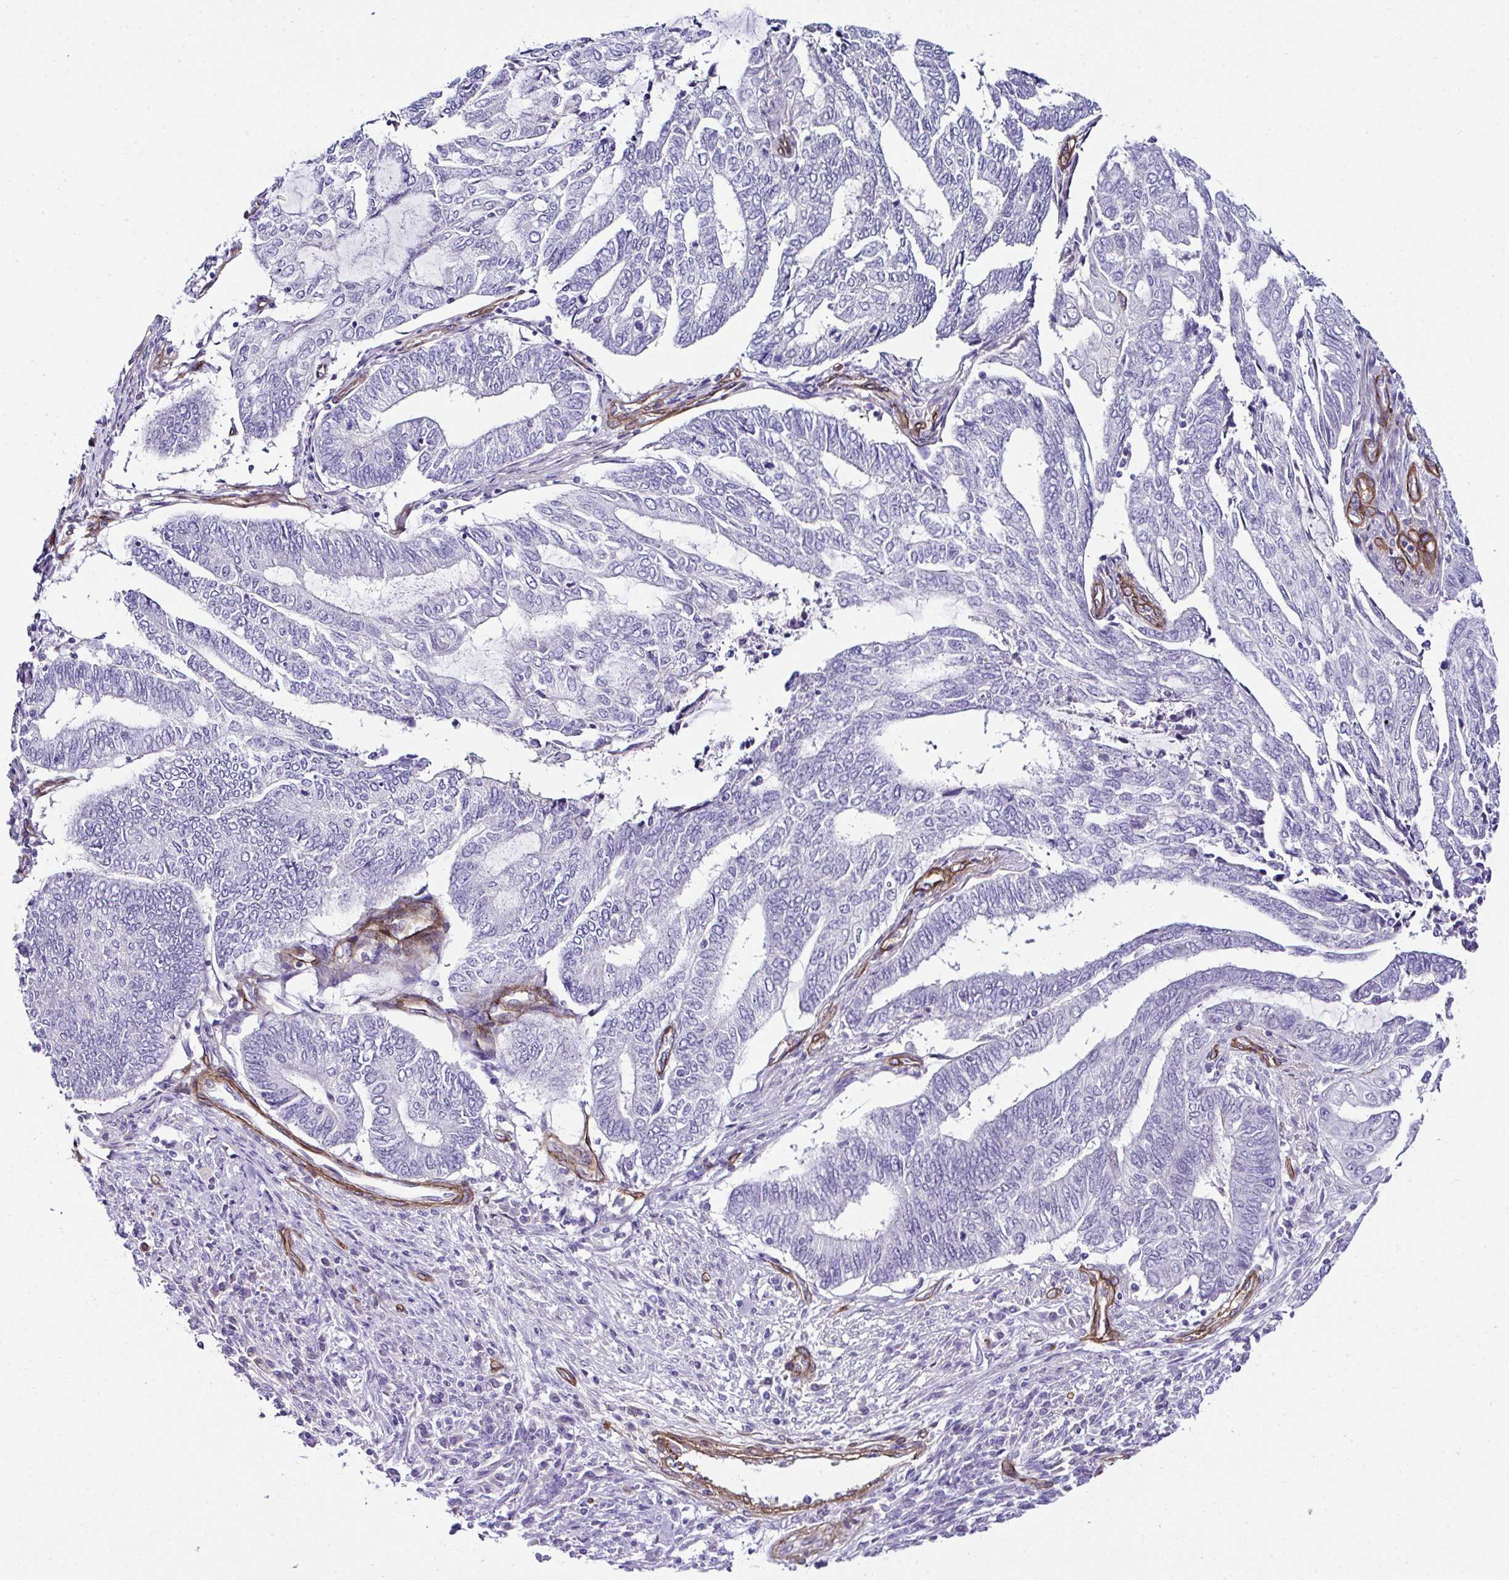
{"staining": {"intensity": "negative", "quantity": "none", "location": "none"}, "tissue": "endometrial cancer", "cell_type": "Tumor cells", "image_type": "cancer", "snomed": [{"axis": "morphology", "description": "Adenocarcinoma, NOS"}, {"axis": "topography", "description": "Uterus"}, {"axis": "topography", "description": "Endometrium"}], "caption": "High power microscopy photomicrograph of an immunohistochemistry (IHC) photomicrograph of endometrial adenocarcinoma, revealing no significant expression in tumor cells. Nuclei are stained in blue.", "gene": "FBXO34", "patient": {"sex": "female", "age": 70}}